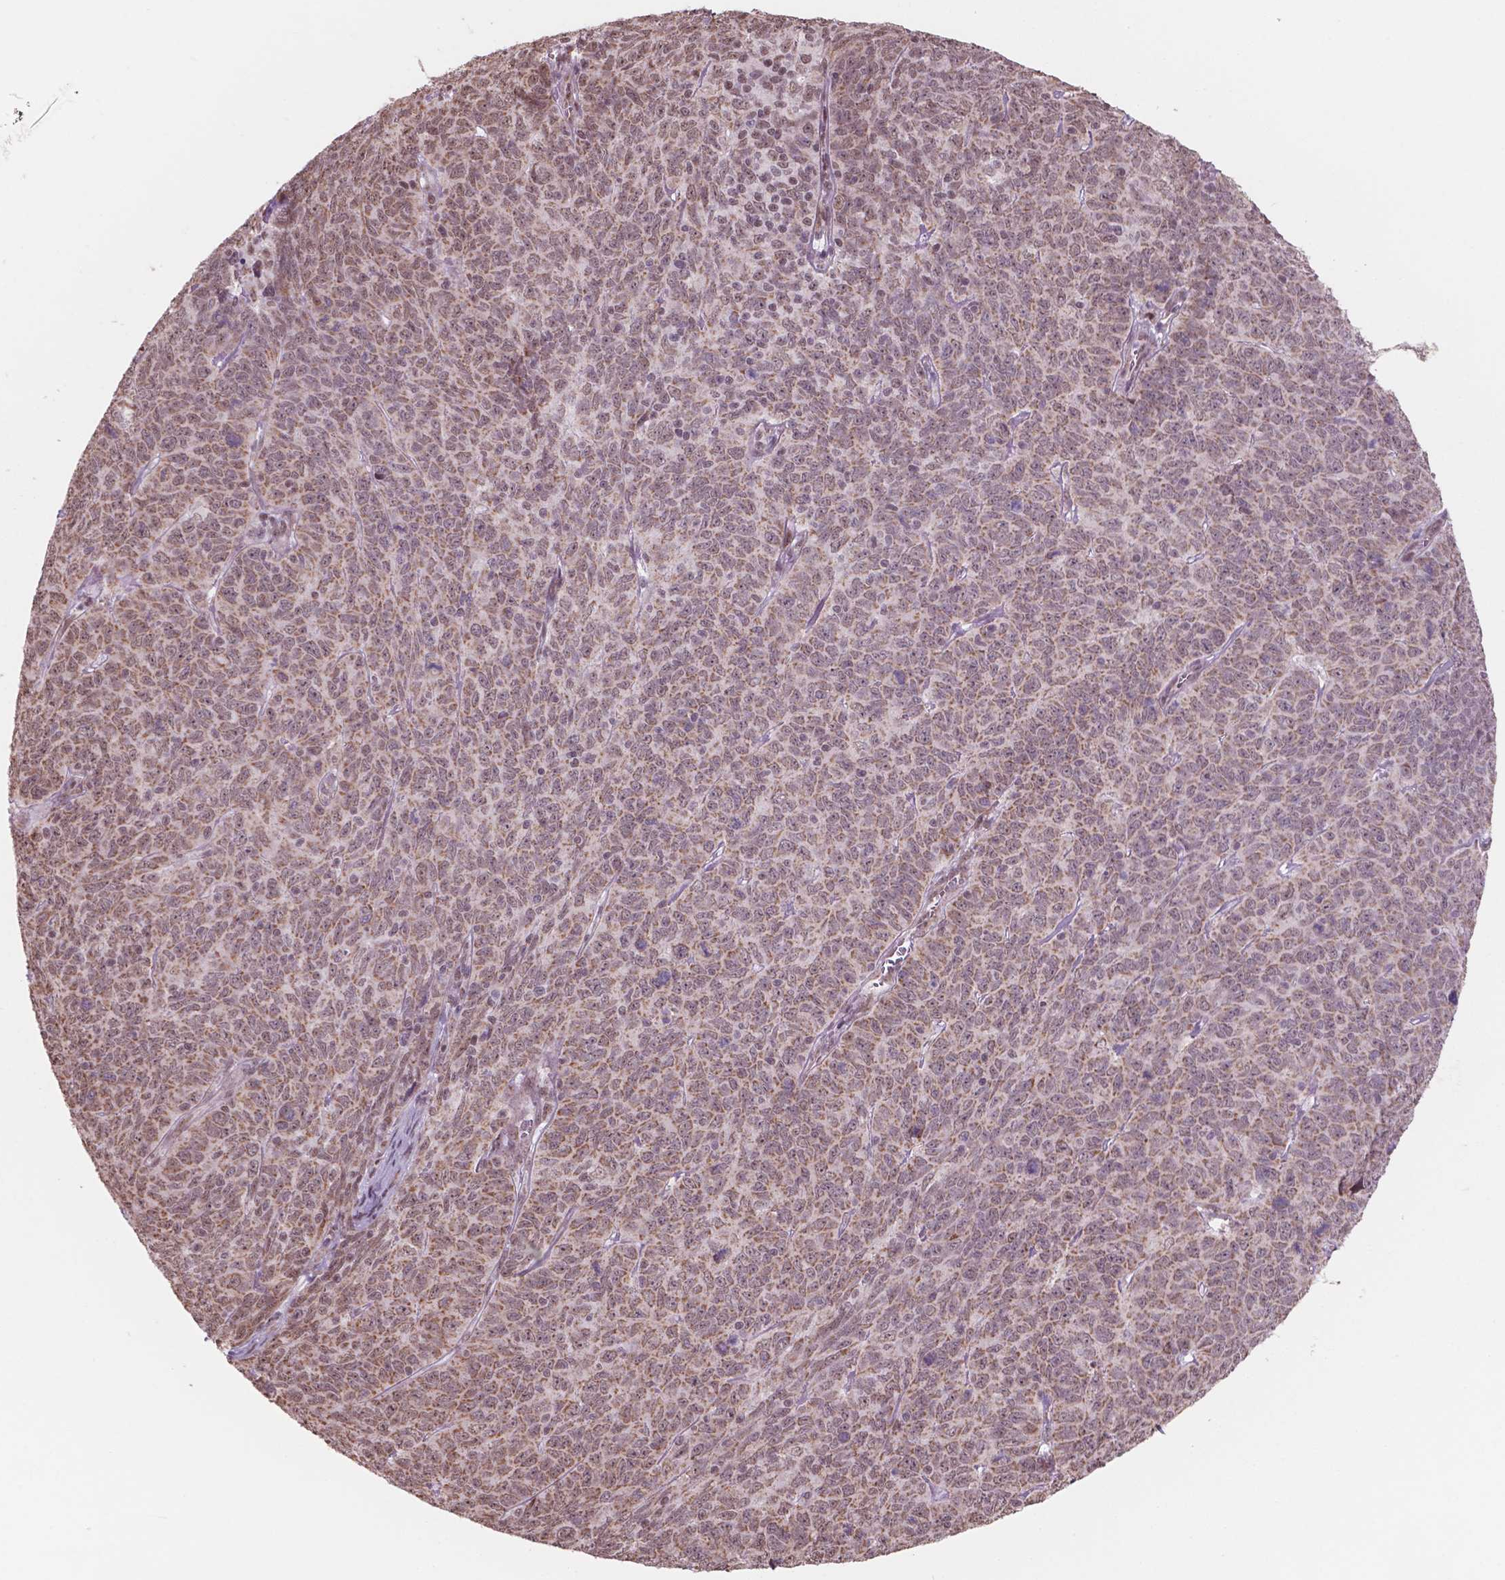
{"staining": {"intensity": "moderate", "quantity": ">75%", "location": "cytoplasmic/membranous"}, "tissue": "skin cancer", "cell_type": "Tumor cells", "image_type": "cancer", "snomed": [{"axis": "morphology", "description": "Squamous cell carcinoma, NOS"}, {"axis": "topography", "description": "Skin"}, {"axis": "topography", "description": "Anal"}], "caption": "Immunohistochemistry staining of skin cancer (squamous cell carcinoma), which exhibits medium levels of moderate cytoplasmic/membranous expression in approximately >75% of tumor cells indicating moderate cytoplasmic/membranous protein staining. The staining was performed using DAB (3,3'-diaminobenzidine) (brown) for protein detection and nuclei were counterstained in hematoxylin (blue).", "gene": "NDUFA10", "patient": {"sex": "female", "age": 51}}